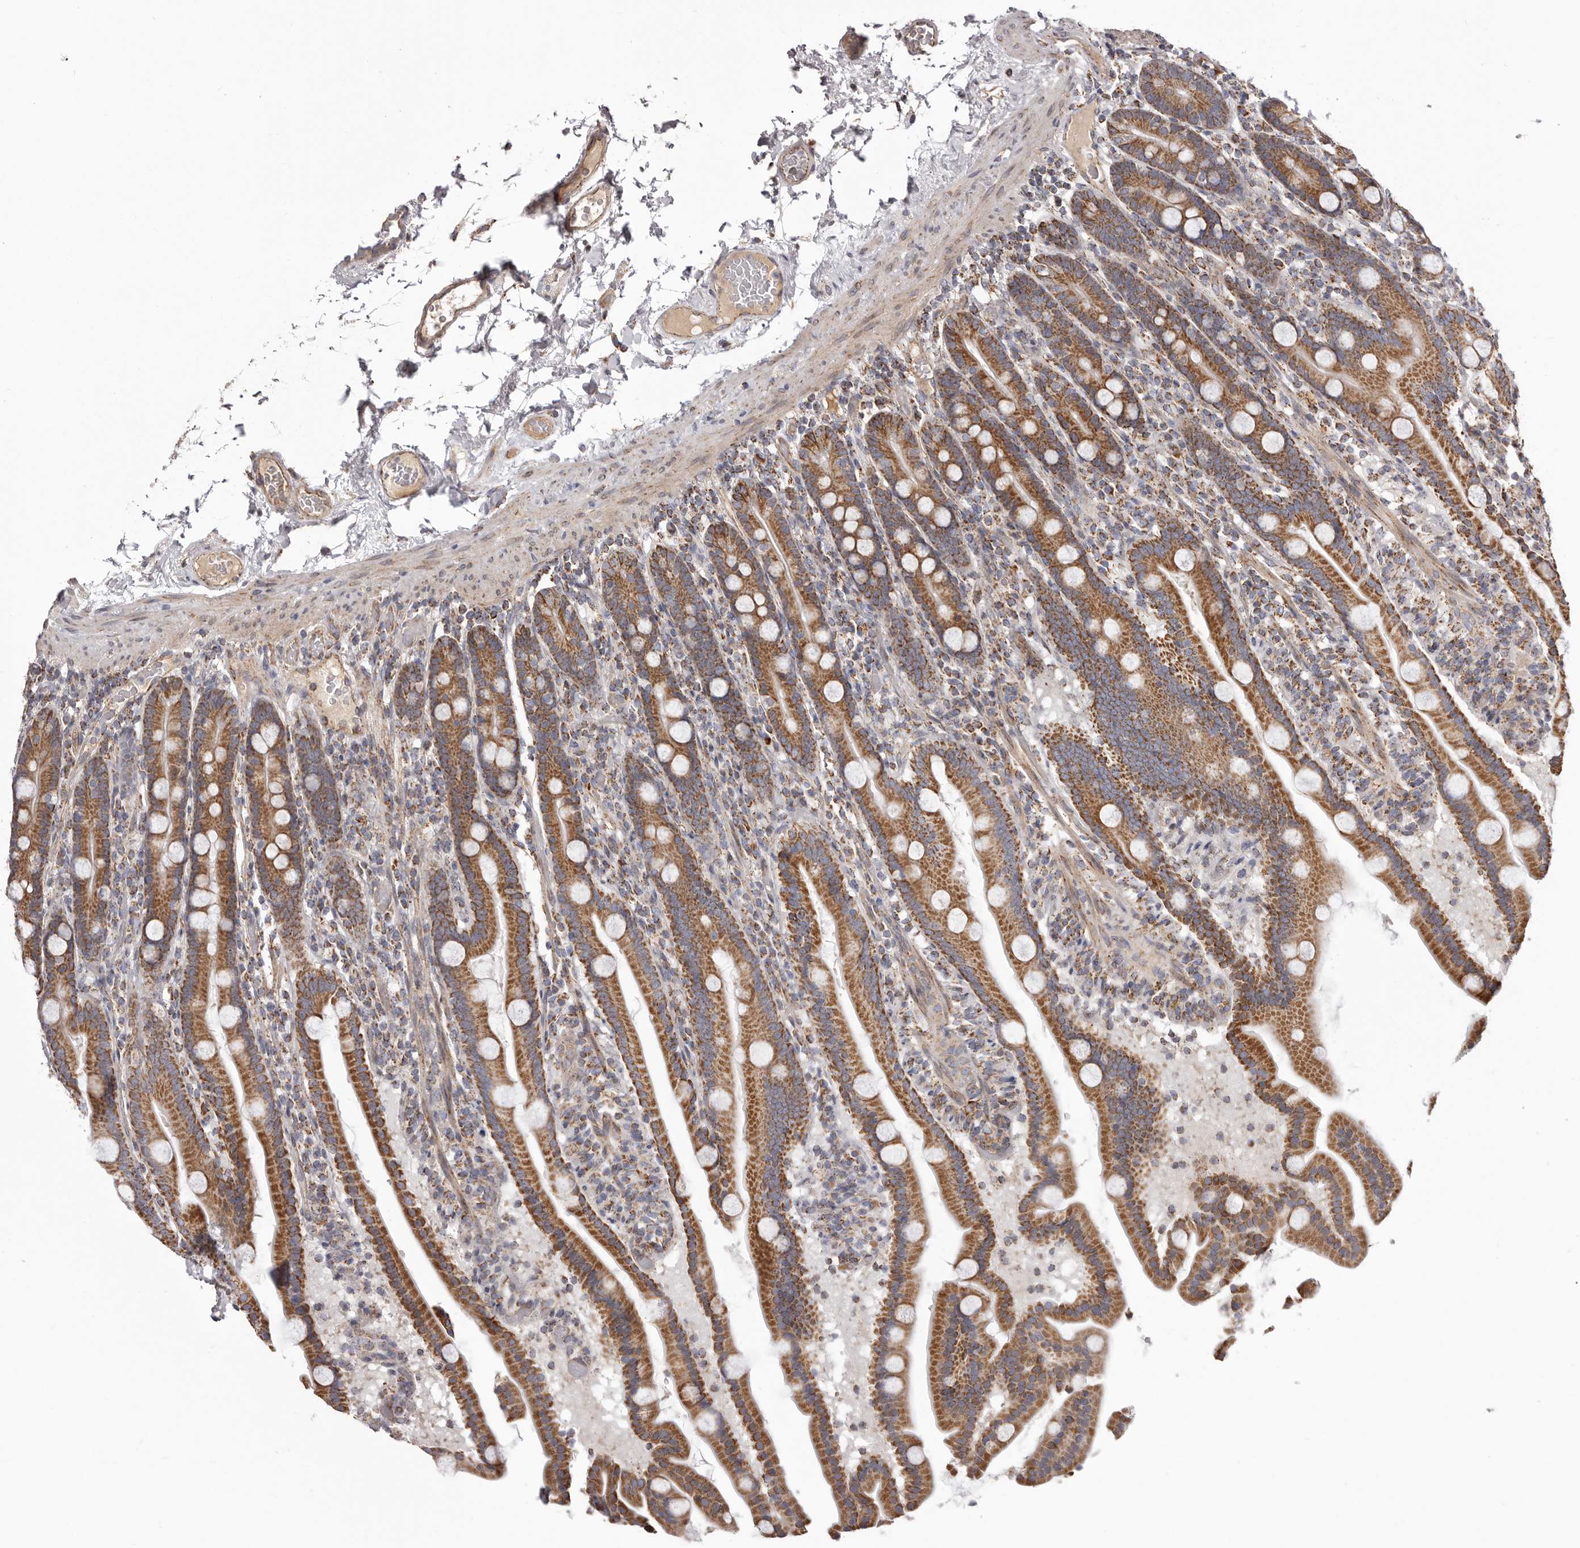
{"staining": {"intensity": "strong", "quantity": ">75%", "location": "cytoplasmic/membranous"}, "tissue": "duodenum", "cell_type": "Glandular cells", "image_type": "normal", "snomed": [{"axis": "morphology", "description": "Normal tissue, NOS"}, {"axis": "topography", "description": "Duodenum"}], "caption": "Duodenum stained with immunohistochemistry (IHC) shows strong cytoplasmic/membranous expression in approximately >75% of glandular cells. (DAB IHC, brown staining for protein, blue staining for nuclei).", "gene": "CHRM2", "patient": {"sex": "male", "age": 55}}